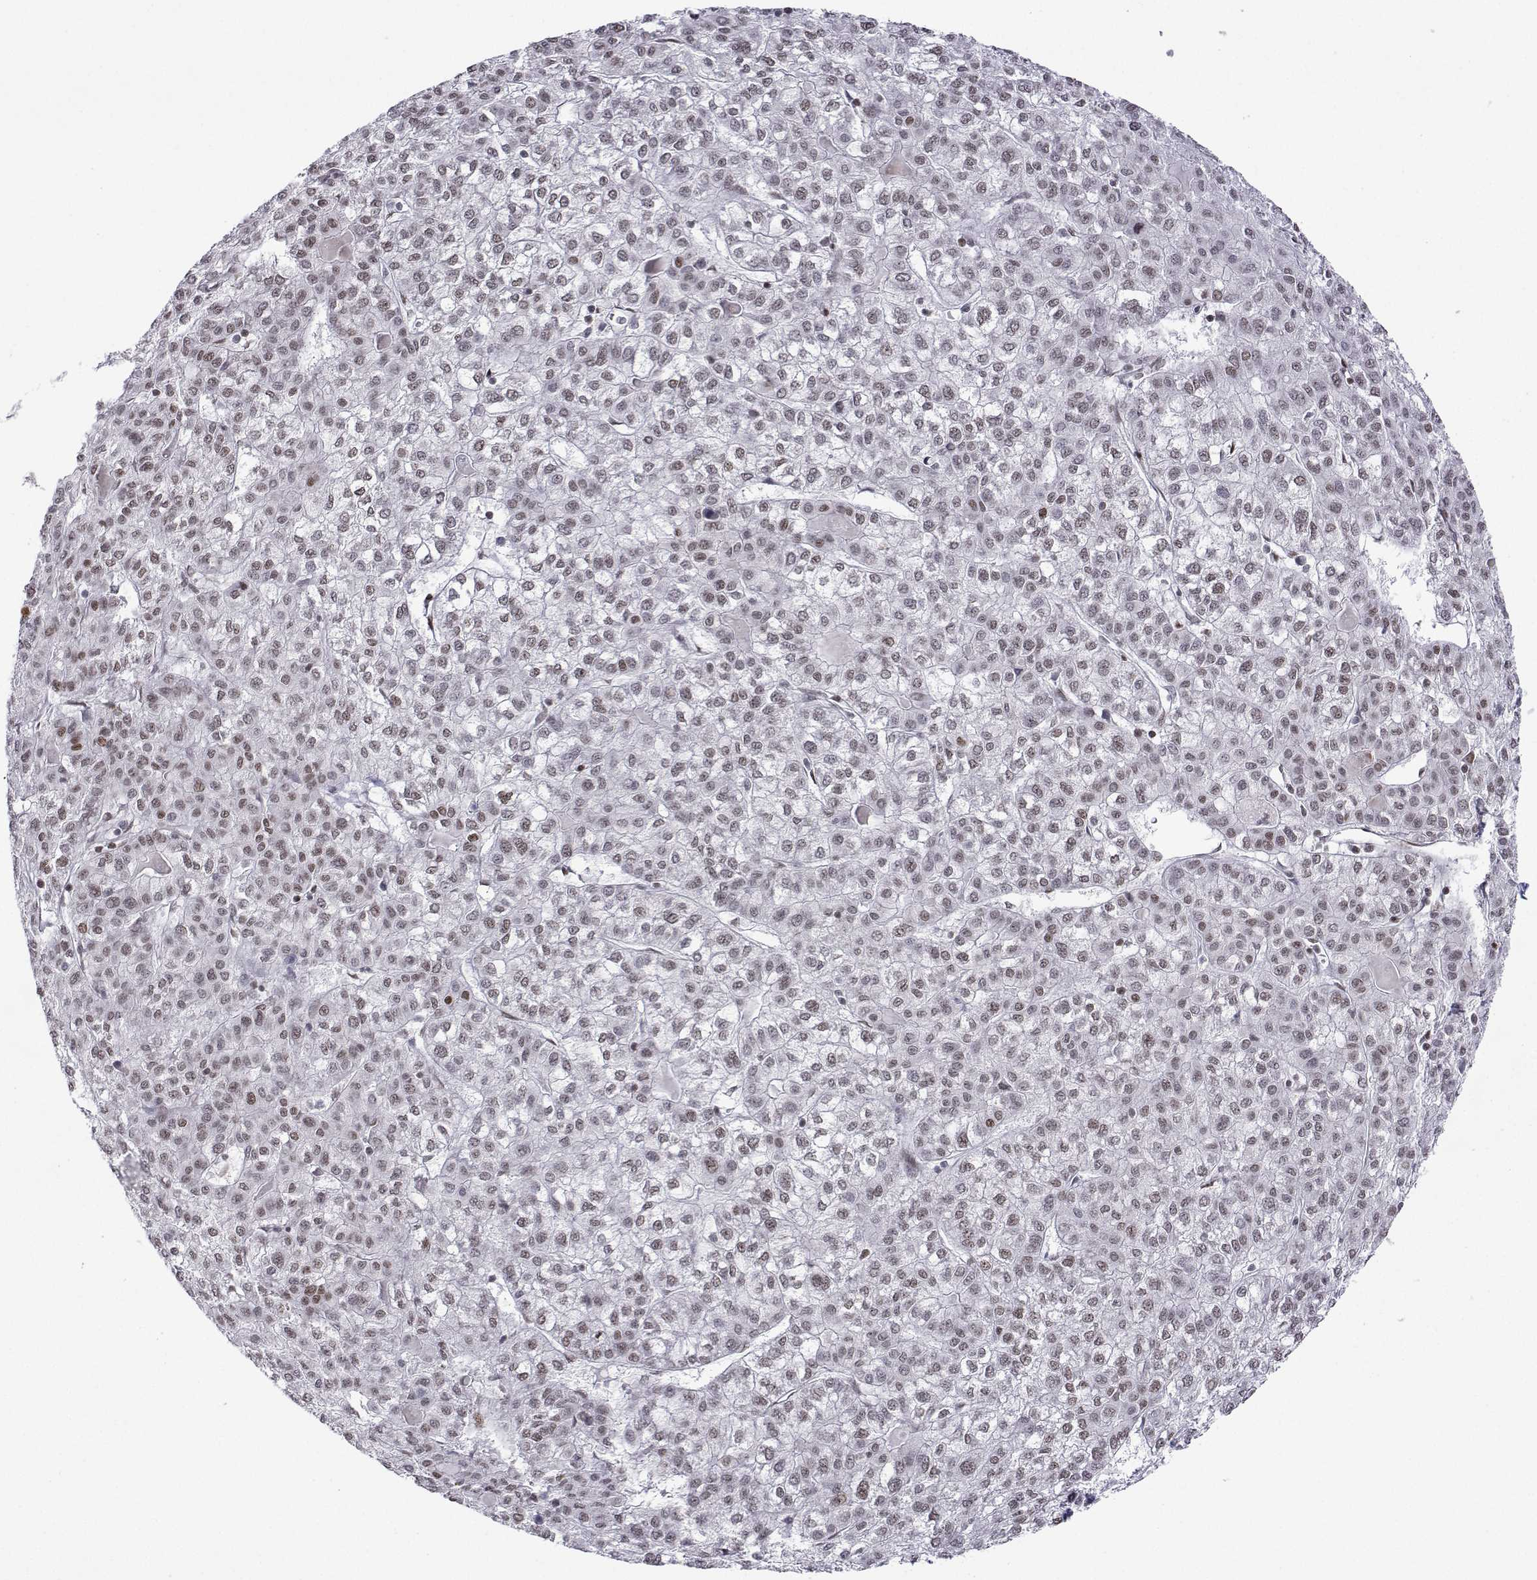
{"staining": {"intensity": "weak", "quantity": ">75%", "location": "nuclear"}, "tissue": "liver cancer", "cell_type": "Tumor cells", "image_type": "cancer", "snomed": [{"axis": "morphology", "description": "Carcinoma, Hepatocellular, NOS"}, {"axis": "topography", "description": "Liver"}], "caption": "Immunohistochemical staining of liver cancer (hepatocellular carcinoma) reveals low levels of weak nuclear positivity in about >75% of tumor cells. Ihc stains the protein in brown and the nuclei are stained blue.", "gene": "XPC", "patient": {"sex": "female", "age": 43}}